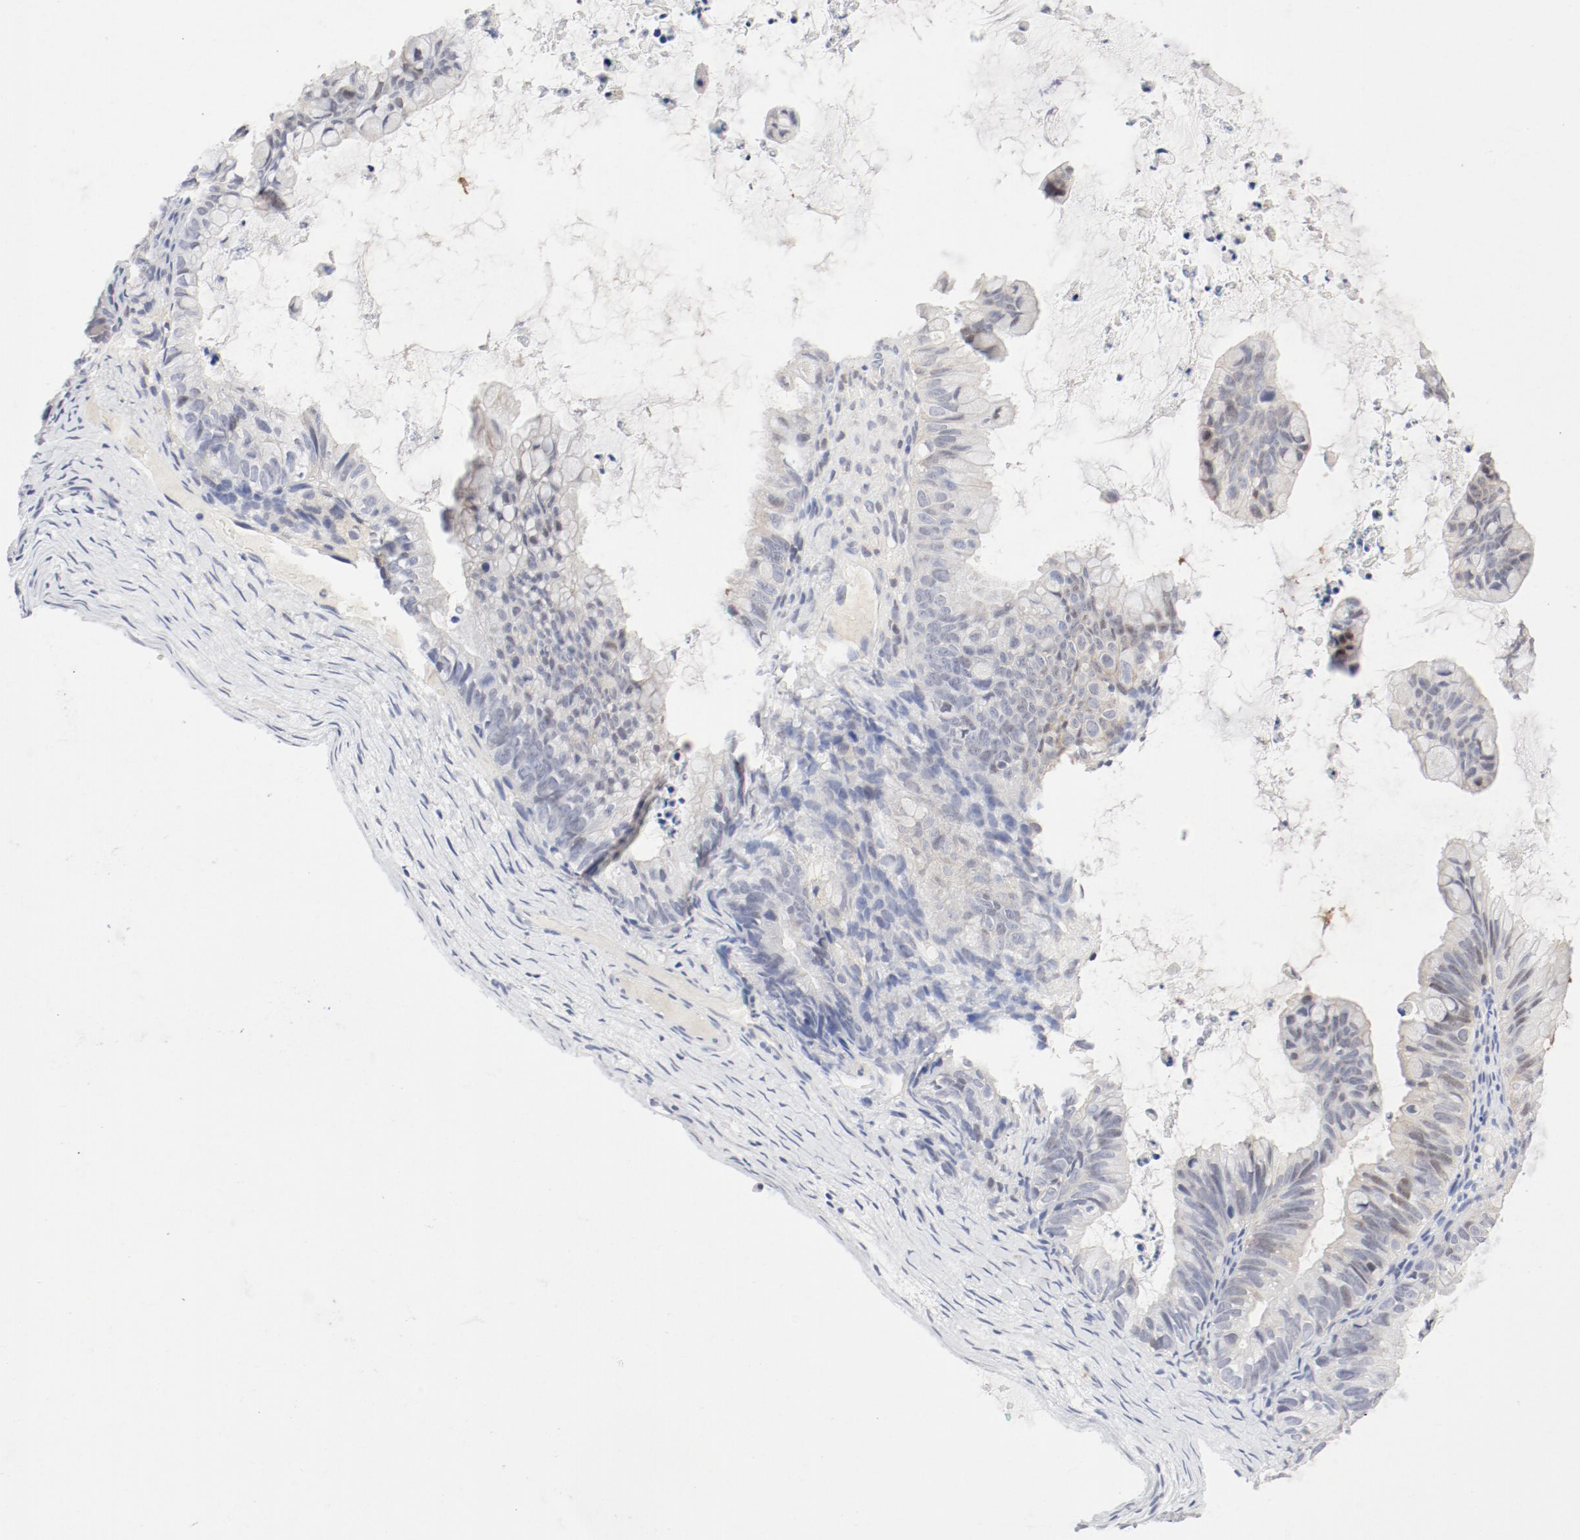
{"staining": {"intensity": "weak", "quantity": "<25%", "location": "cytoplasmic/membranous"}, "tissue": "ovarian cancer", "cell_type": "Tumor cells", "image_type": "cancer", "snomed": [{"axis": "morphology", "description": "Cystadenocarcinoma, mucinous, NOS"}, {"axis": "topography", "description": "Ovary"}], "caption": "IHC photomicrograph of ovarian mucinous cystadenocarcinoma stained for a protein (brown), which exhibits no expression in tumor cells. (DAB immunohistochemistry visualized using brightfield microscopy, high magnification).", "gene": "PGM1", "patient": {"sex": "female", "age": 36}}